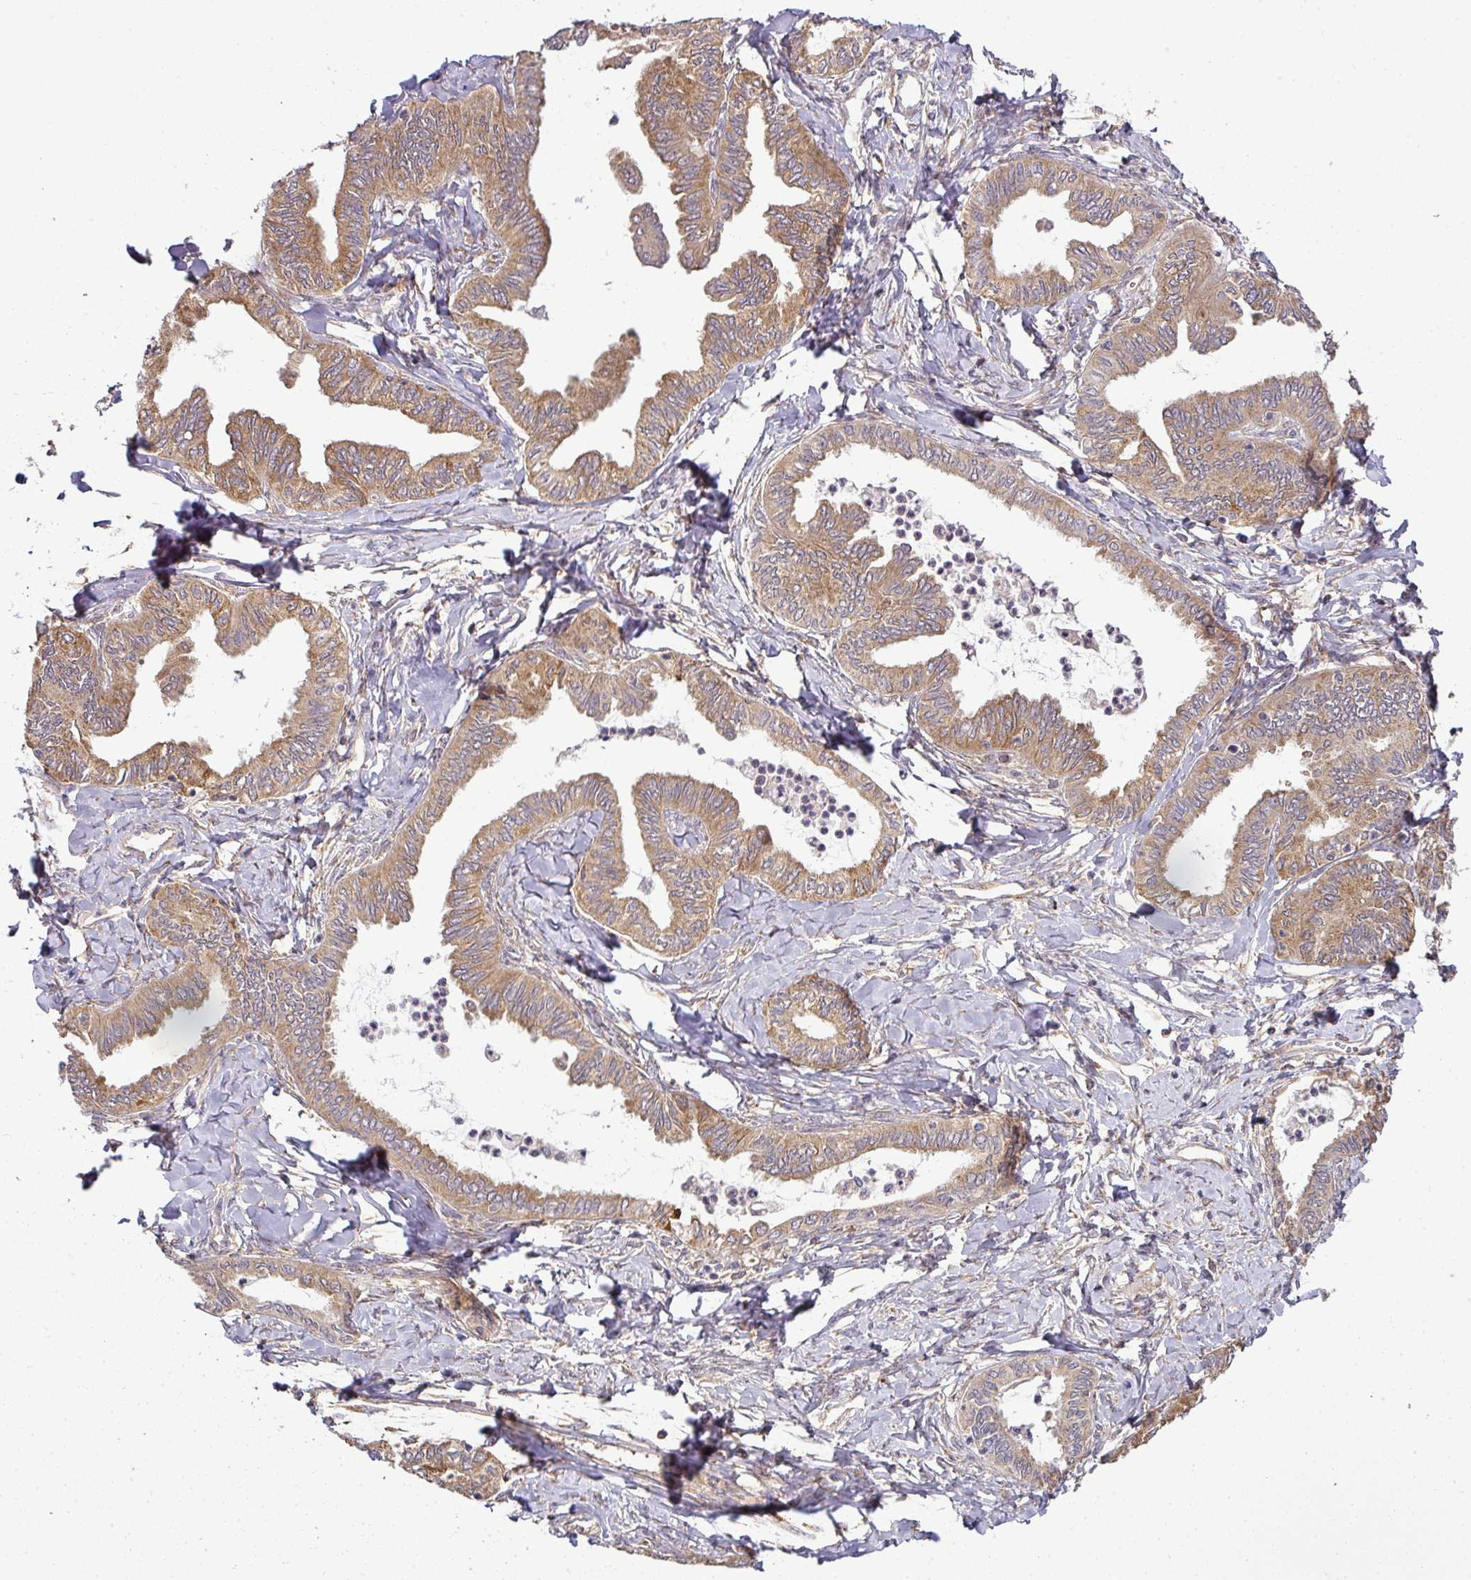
{"staining": {"intensity": "moderate", "quantity": ">75%", "location": "cytoplasmic/membranous"}, "tissue": "ovarian cancer", "cell_type": "Tumor cells", "image_type": "cancer", "snomed": [{"axis": "morphology", "description": "Carcinoma, endometroid"}, {"axis": "topography", "description": "Ovary"}], "caption": "Immunohistochemical staining of human ovarian cancer exhibits medium levels of moderate cytoplasmic/membranous positivity in about >75% of tumor cells.", "gene": "GALP", "patient": {"sex": "female", "age": 70}}